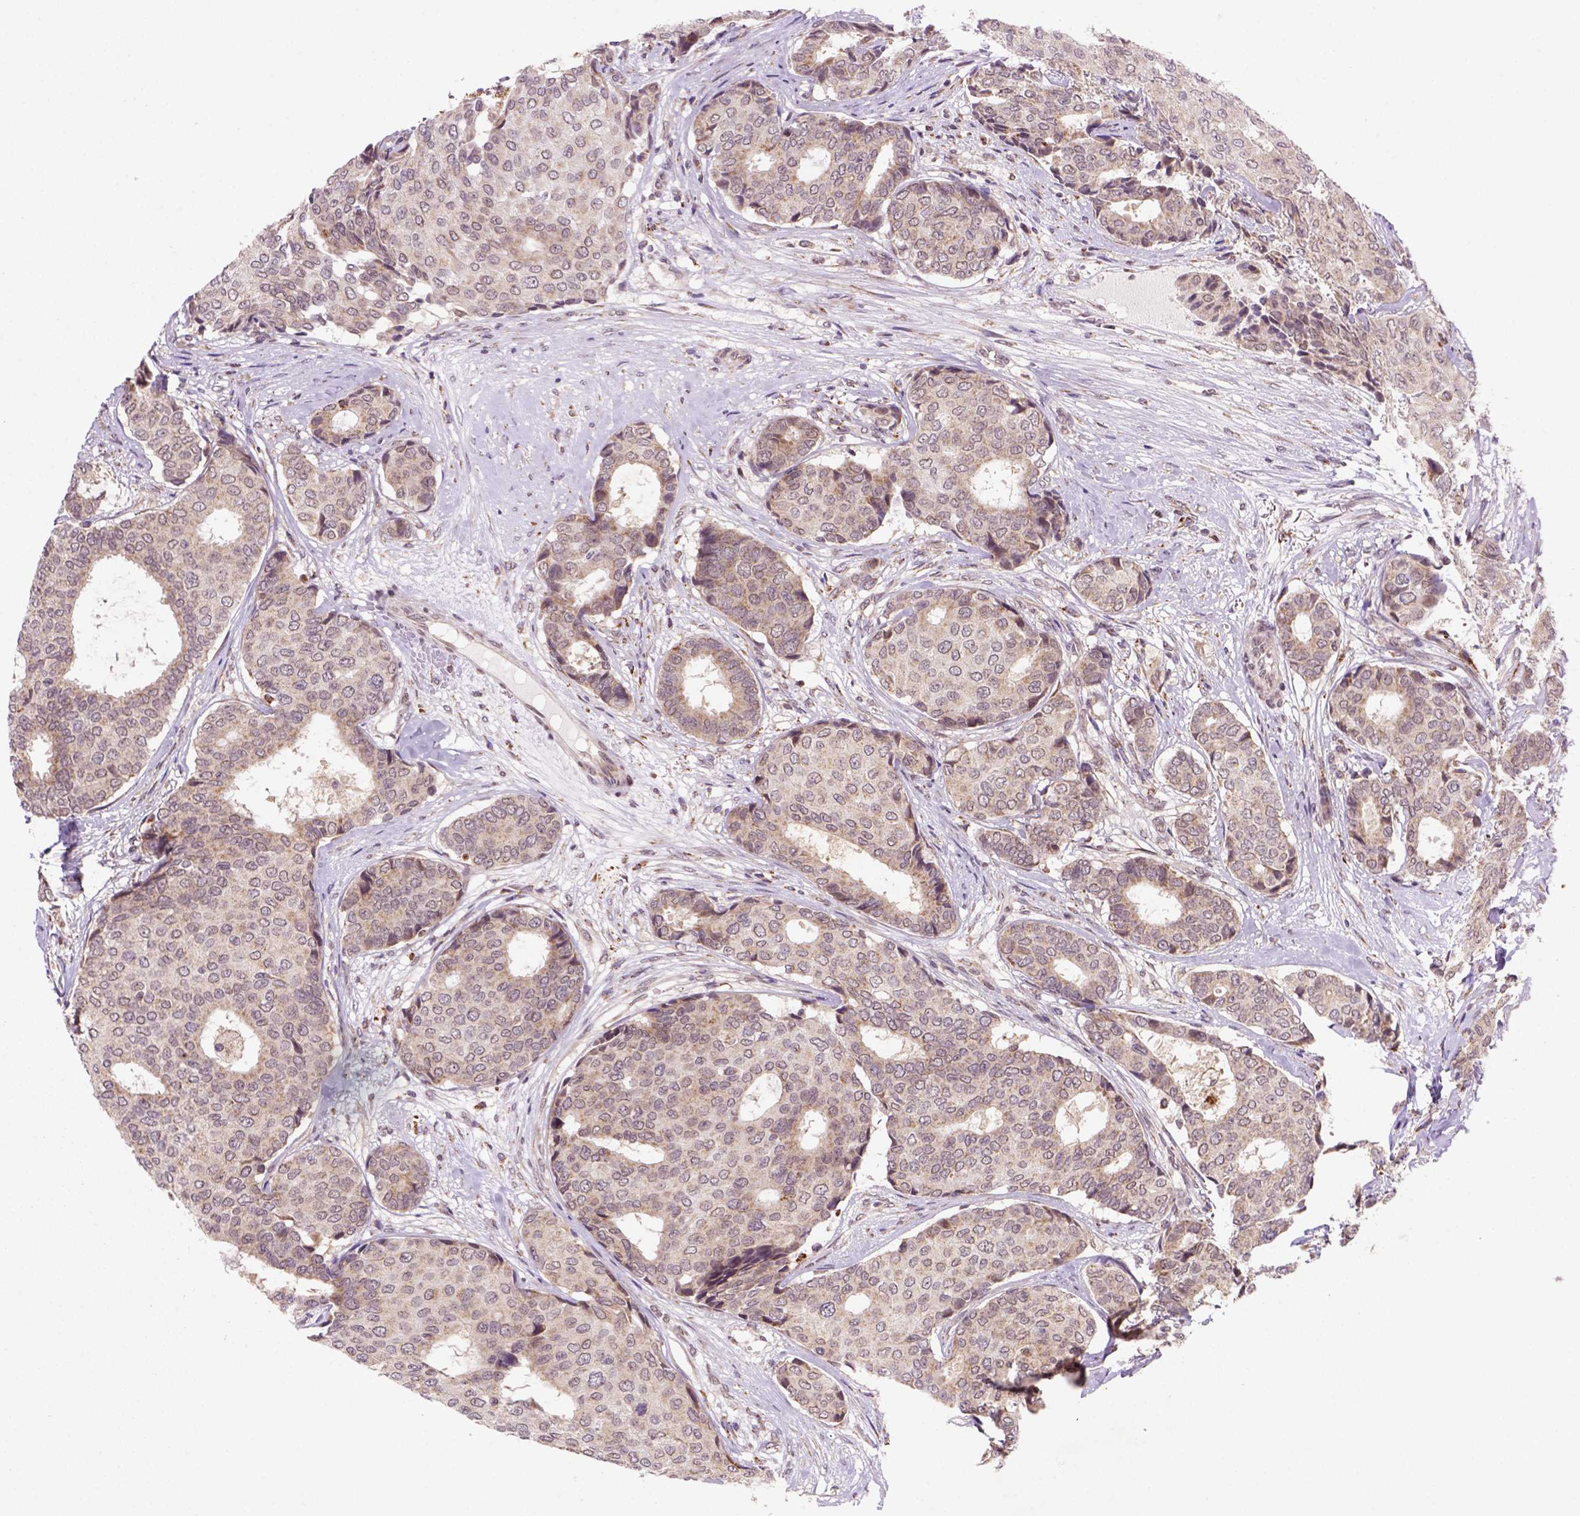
{"staining": {"intensity": "moderate", "quantity": "<25%", "location": "cytoplasmic/membranous"}, "tissue": "breast cancer", "cell_type": "Tumor cells", "image_type": "cancer", "snomed": [{"axis": "morphology", "description": "Duct carcinoma"}, {"axis": "topography", "description": "Breast"}], "caption": "Breast invasive ductal carcinoma stained with immunohistochemistry displays moderate cytoplasmic/membranous staining in about <25% of tumor cells.", "gene": "FZD7", "patient": {"sex": "female", "age": 75}}